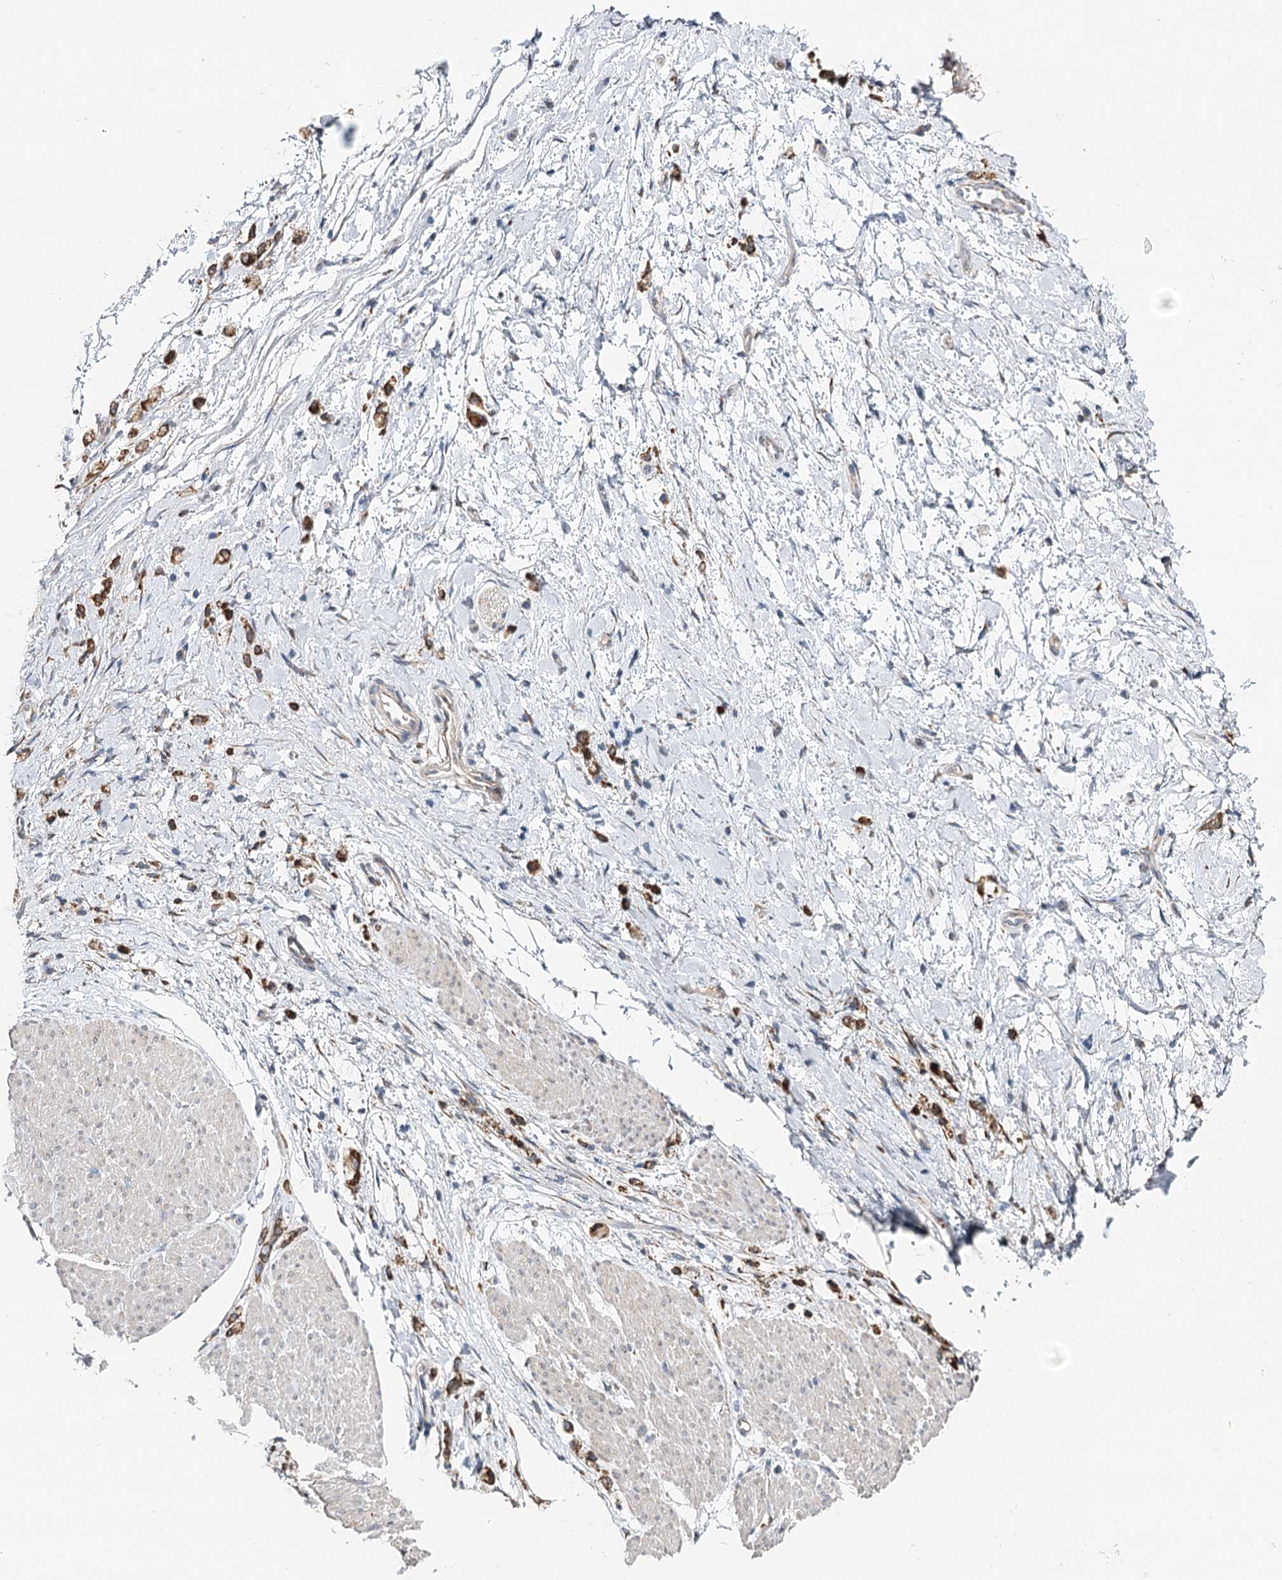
{"staining": {"intensity": "strong", "quantity": ">75%", "location": "cytoplasmic/membranous"}, "tissue": "stomach cancer", "cell_type": "Tumor cells", "image_type": "cancer", "snomed": [{"axis": "morphology", "description": "Adenocarcinoma, NOS"}, {"axis": "topography", "description": "Stomach"}], "caption": "Human stomach adenocarcinoma stained for a protein (brown) demonstrates strong cytoplasmic/membranous positive staining in about >75% of tumor cells.", "gene": "VEGFA", "patient": {"sex": "female", "age": 60}}